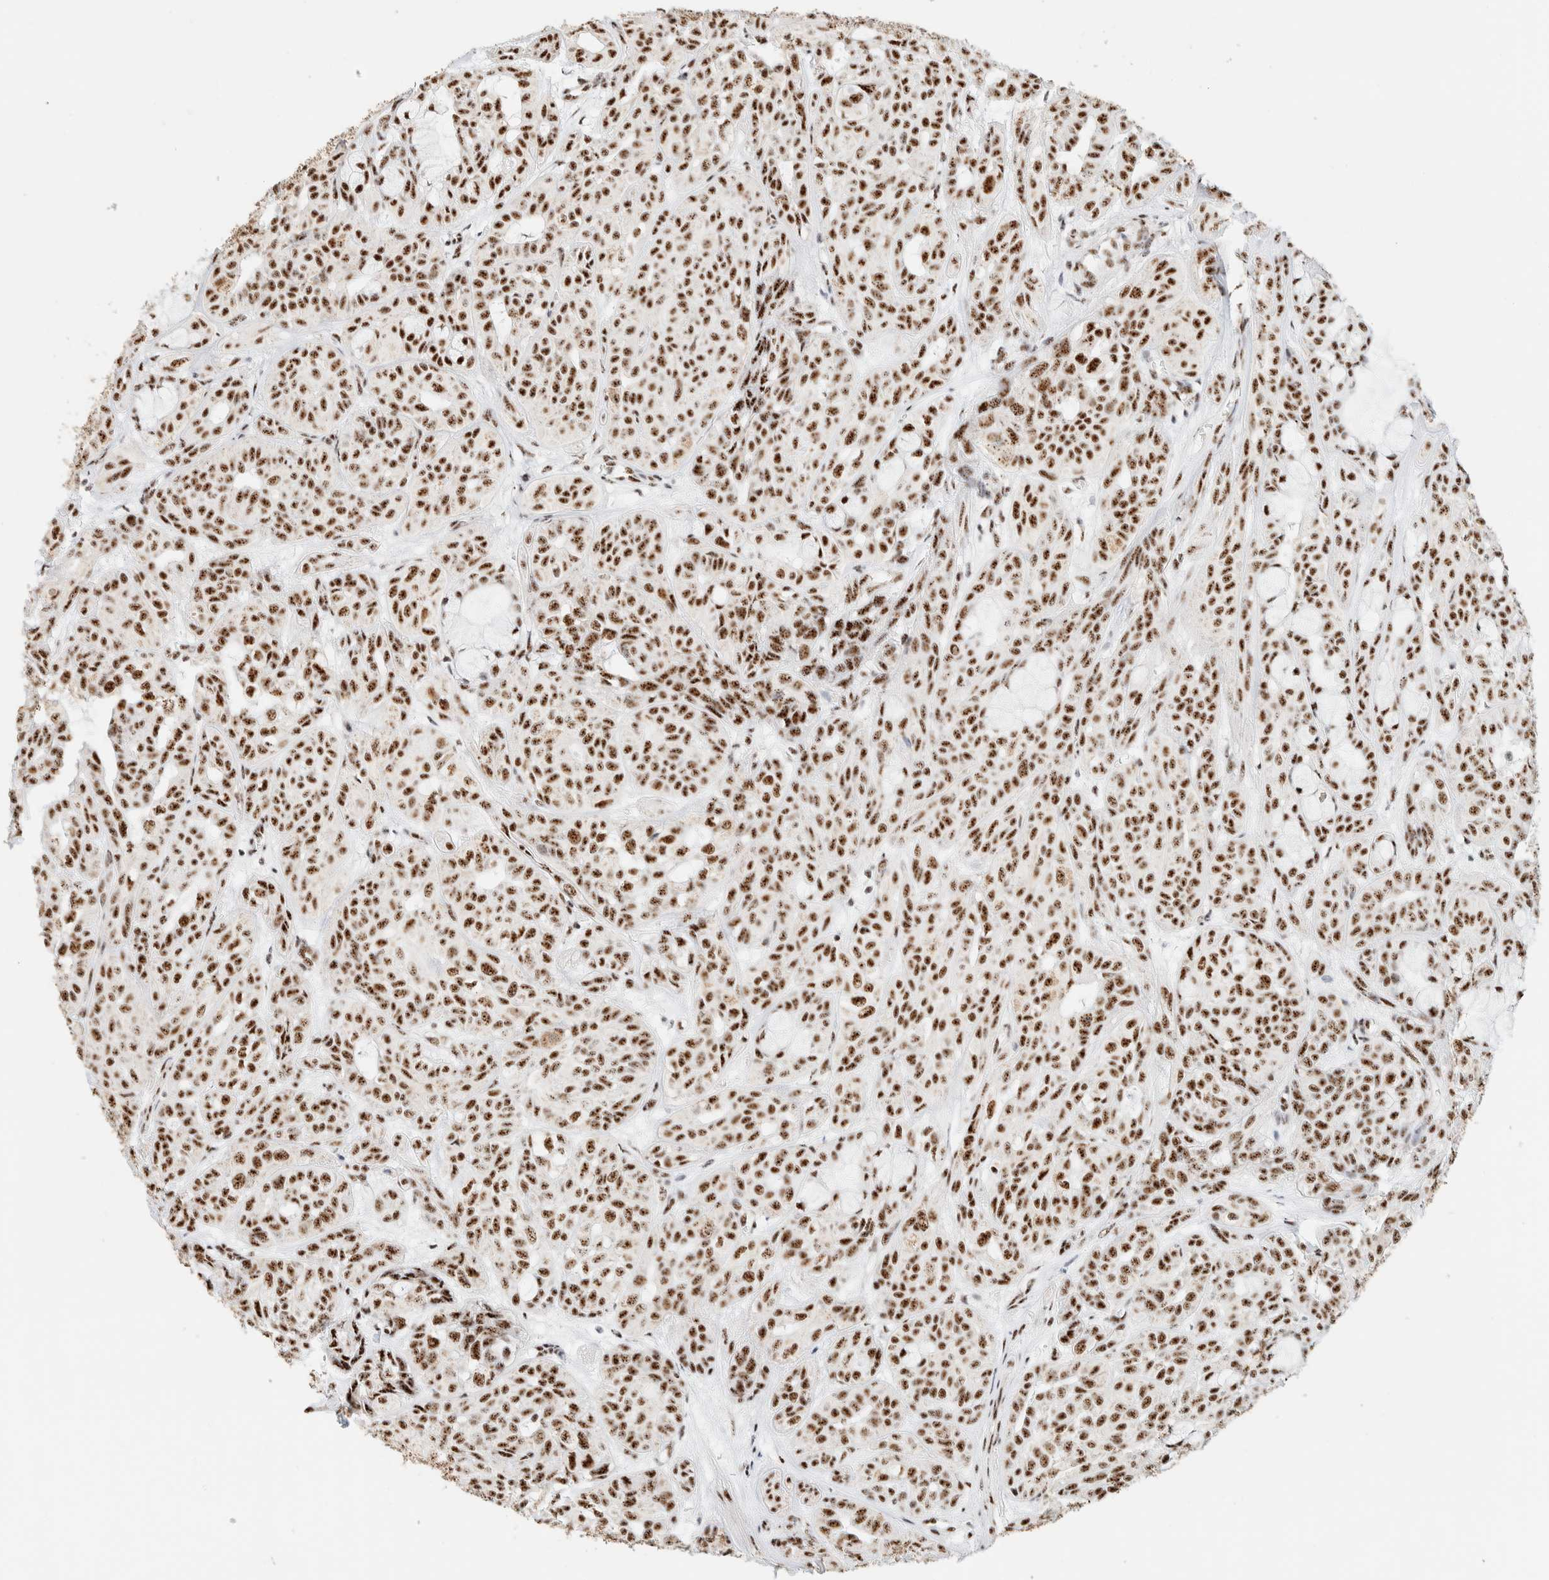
{"staining": {"intensity": "strong", "quantity": ">75%", "location": "nuclear"}, "tissue": "head and neck cancer", "cell_type": "Tumor cells", "image_type": "cancer", "snomed": [{"axis": "morphology", "description": "Adenocarcinoma, NOS"}, {"axis": "topography", "description": "Salivary gland, NOS"}, {"axis": "topography", "description": "Head-Neck"}], "caption": "IHC histopathology image of adenocarcinoma (head and neck) stained for a protein (brown), which exhibits high levels of strong nuclear positivity in approximately >75% of tumor cells.", "gene": "SON", "patient": {"sex": "female", "age": 76}}